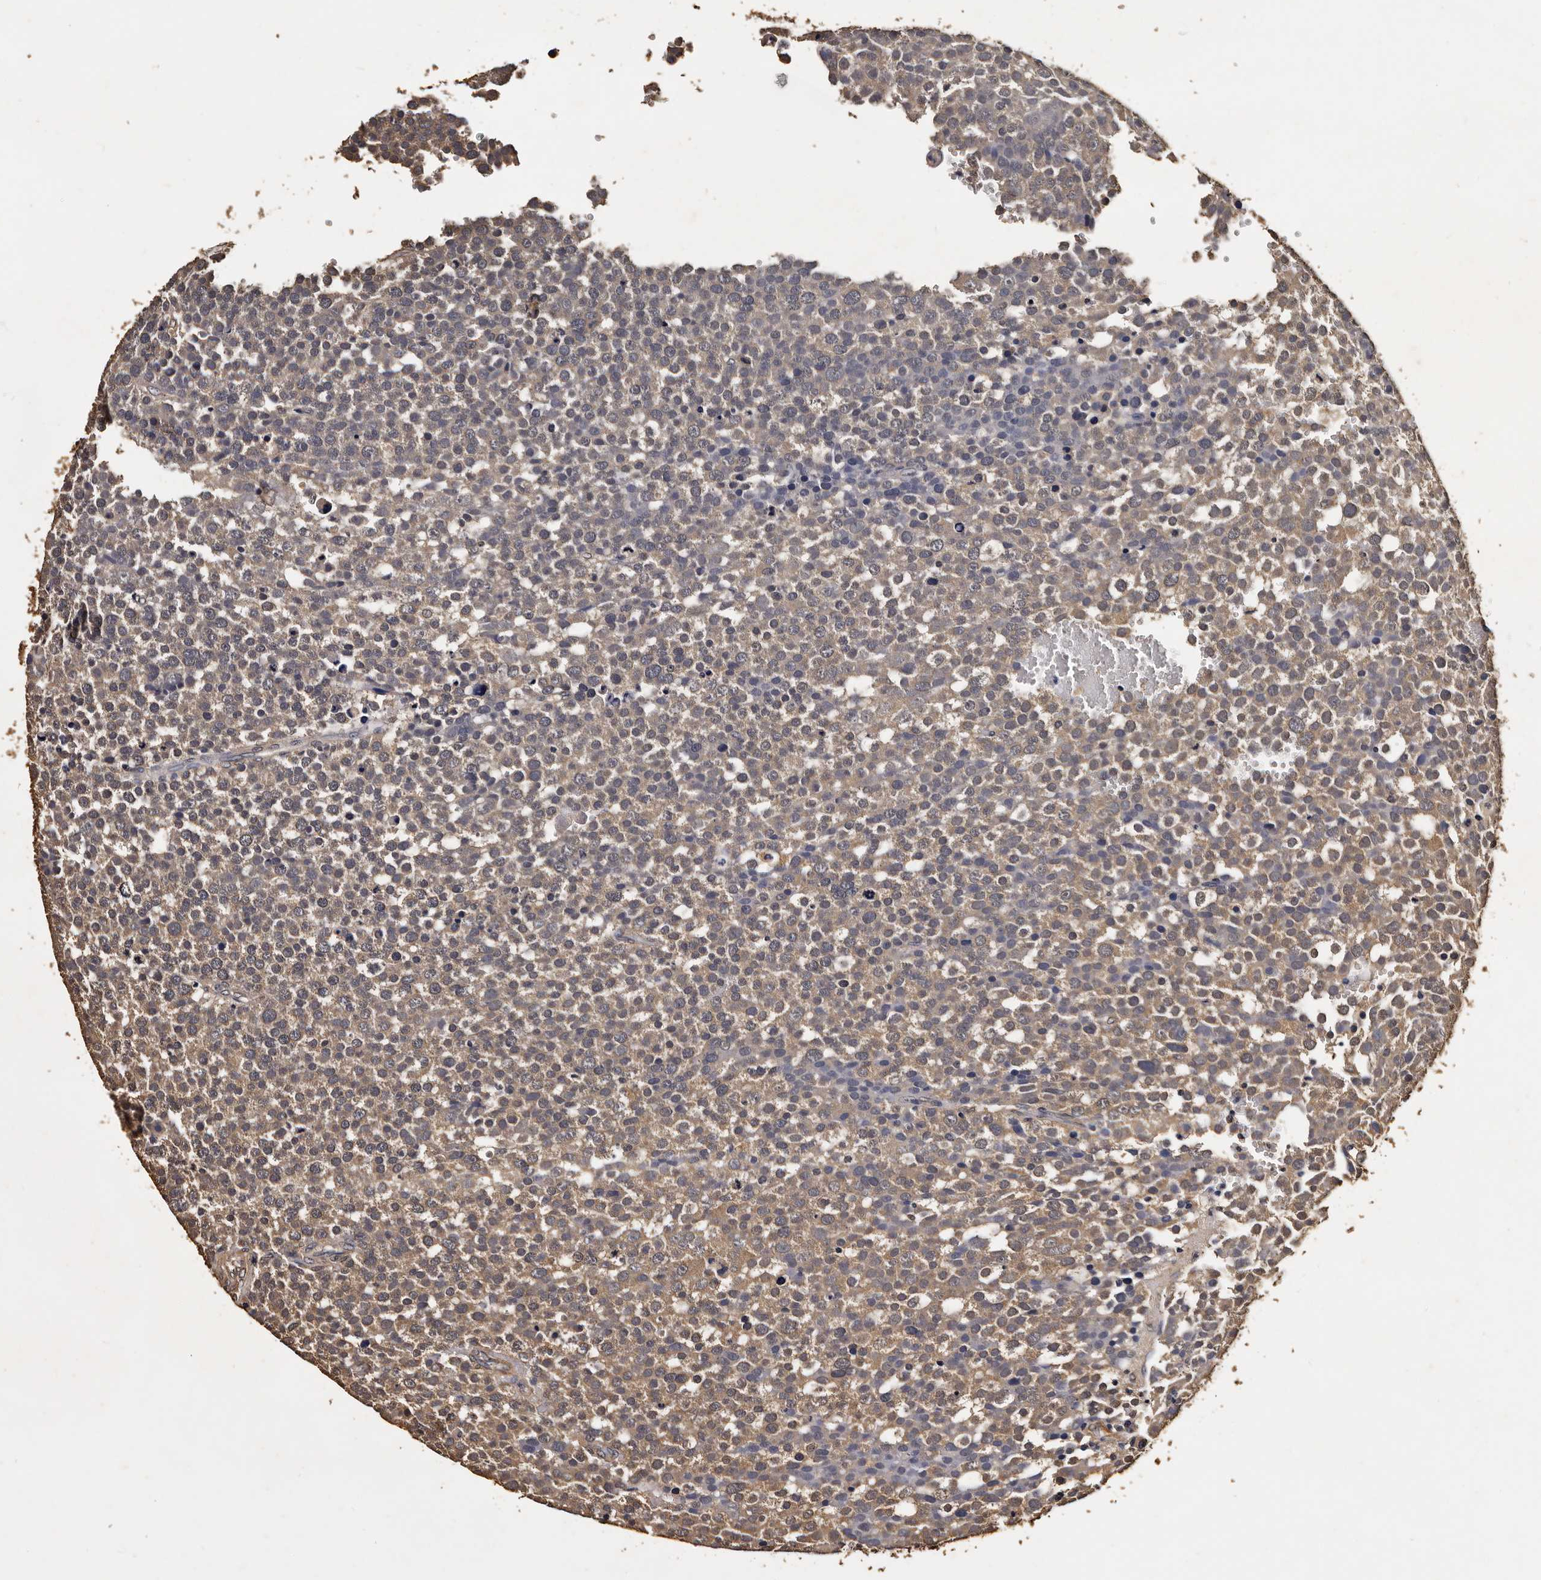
{"staining": {"intensity": "moderate", "quantity": "25%-75%", "location": "cytoplasmic/membranous"}, "tissue": "testis cancer", "cell_type": "Tumor cells", "image_type": "cancer", "snomed": [{"axis": "morphology", "description": "Seminoma, NOS"}, {"axis": "topography", "description": "Testis"}], "caption": "Moderate cytoplasmic/membranous staining is identified in approximately 25%-75% of tumor cells in testis cancer.", "gene": "PARS2", "patient": {"sex": "male", "age": 71}}